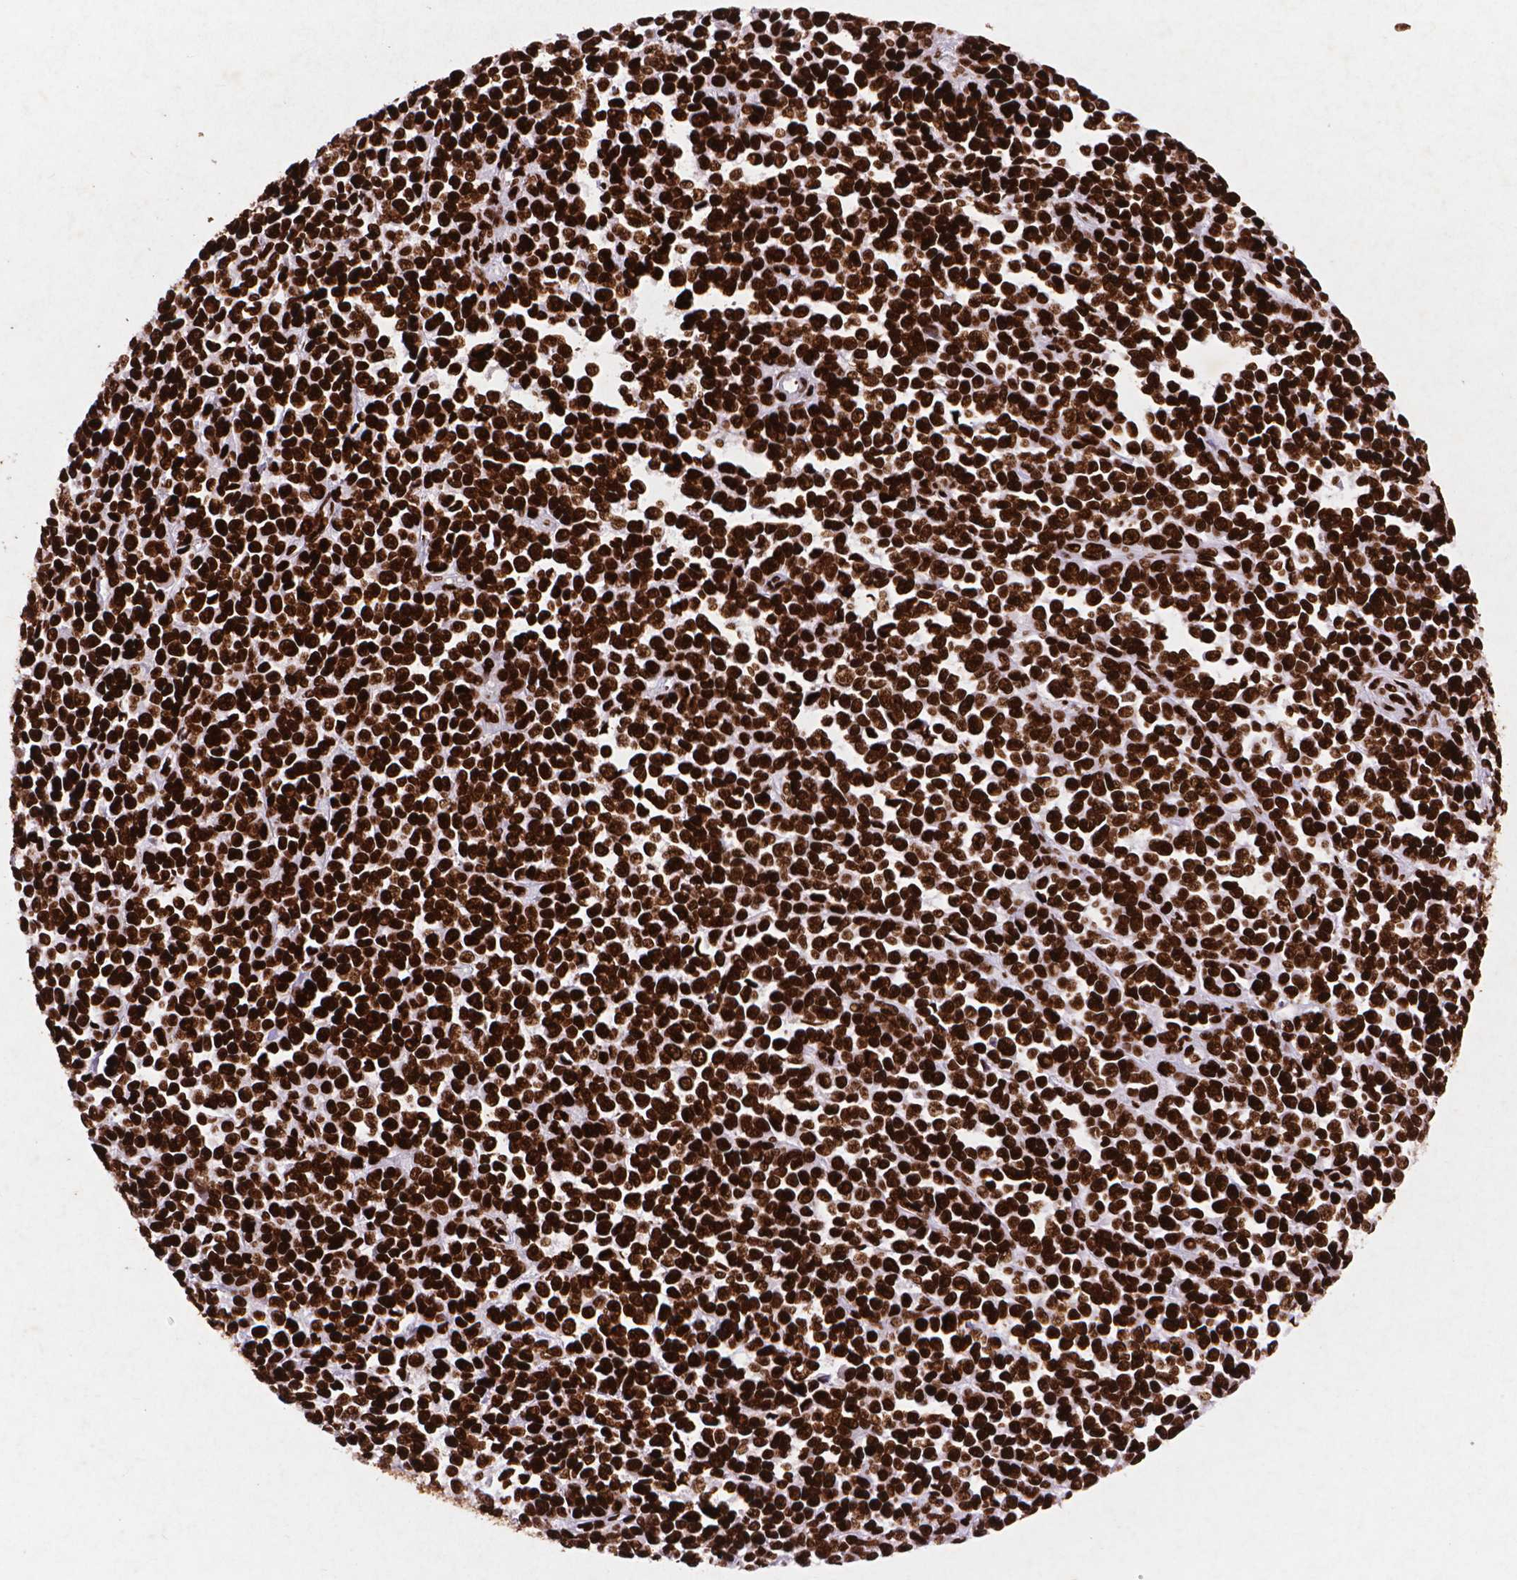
{"staining": {"intensity": "strong", "quantity": ">75%", "location": "nuclear"}, "tissue": "melanoma", "cell_type": "Tumor cells", "image_type": "cancer", "snomed": [{"axis": "morphology", "description": "Malignant melanoma, NOS"}, {"axis": "topography", "description": "Skin"}], "caption": "Strong nuclear positivity is identified in about >75% of tumor cells in melanoma. (DAB (3,3'-diaminobenzidine) IHC with brightfield microscopy, high magnification).", "gene": "CITED2", "patient": {"sex": "female", "age": 95}}